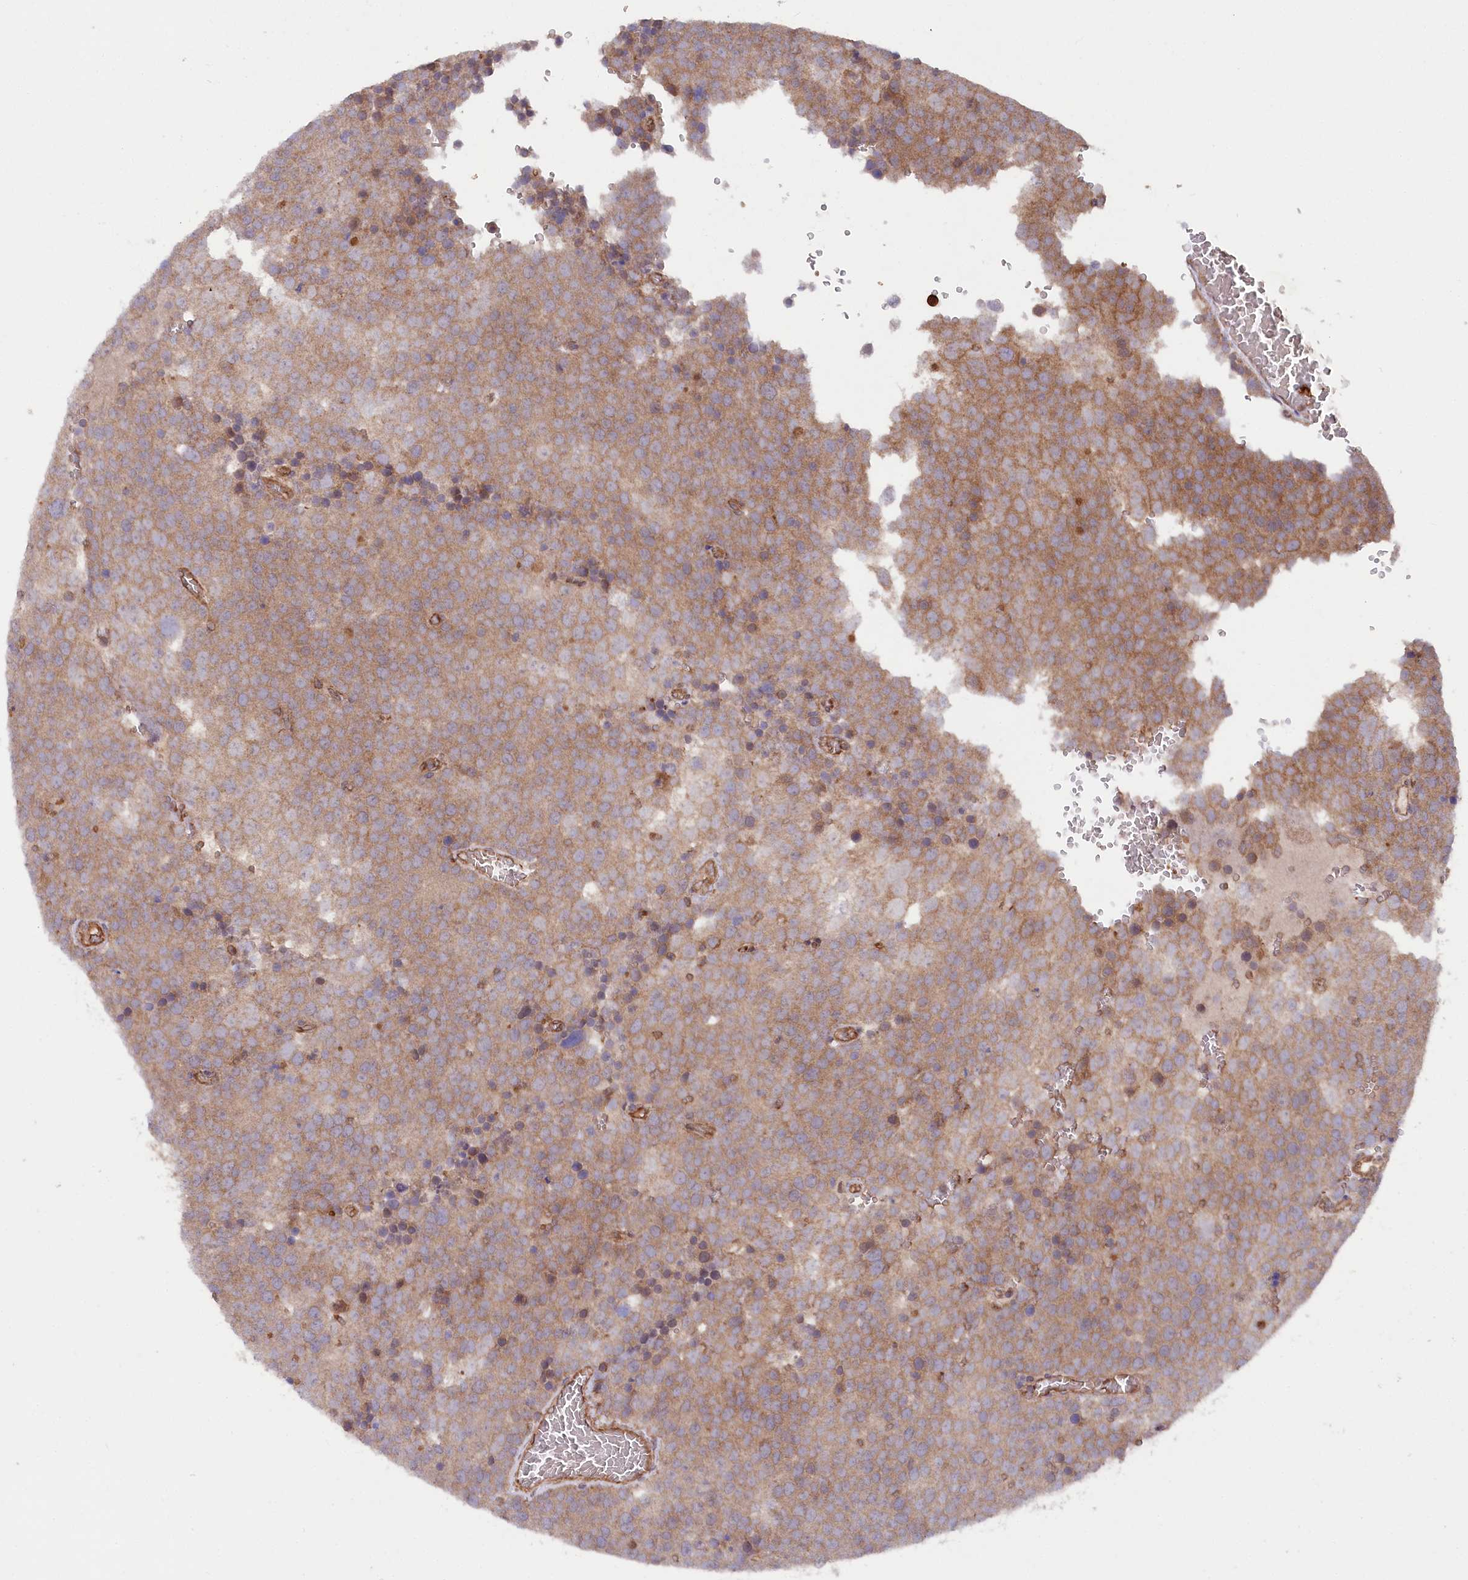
{"staining": {"intensity": "weak", "quantity": ">75%", "location": "cytoplasmic/membranous"}, "tissue": "testis cancer", "cell_type": "Tumor cells", "image_type": "cancer", "snomed": [{"axis": "morphology", "description": "Seminoma, NOS"}, {"axis": "topography", "description": "Testis"}], "caption": "Testis seminoma tissue displays weak cytoplasmic/membranous staining in approximately >75% of tumor cells, visualized by immunohistochemistry.", "gene": "LSG1", "patient": {"sex": "male", "age": 71}}